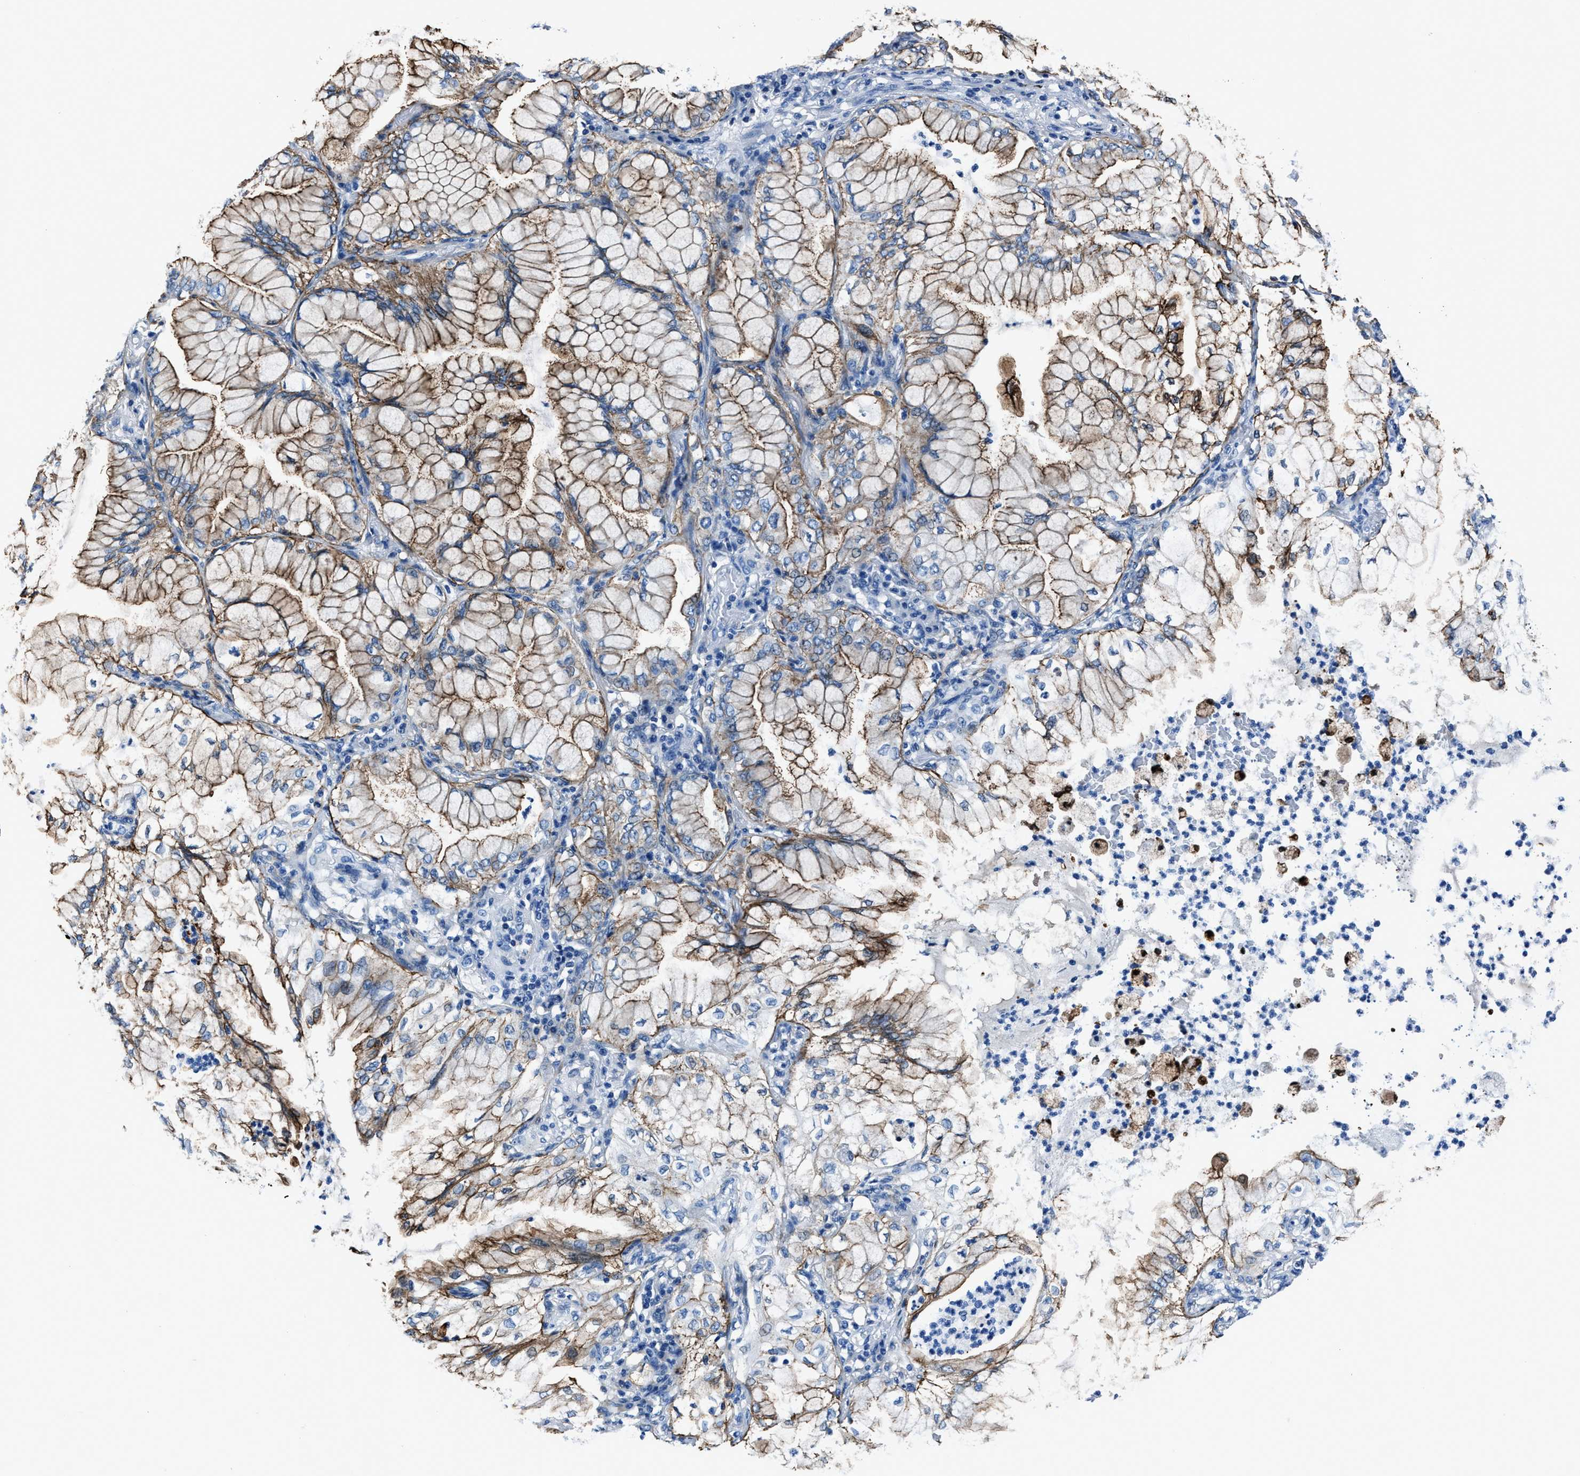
{"staining": {"intensity": "moderate", "quantity": ">75%", "location": "cytoplasmic/membranous"}, "tissue": "lung cancer", "cell_type": "Tumor cells", "image_type": "cancer", "snomed": [{"axis": "morphology", "description": "Adenocarcinoma, NOS"}, {"axis": "topography", "description": "Lung"}], "caption": "Protein analysis of lung cancer (adenocarcinoma) tissue shows moderate cytoplasmic/membranous positivity in about >75% of tumor cells. Immunohistochemistry (ihc) stains the protein of interest in brown and the nuclei are stained blue.", "gene": "LMO7", "patient": {"sex": "female", "age": 70}}